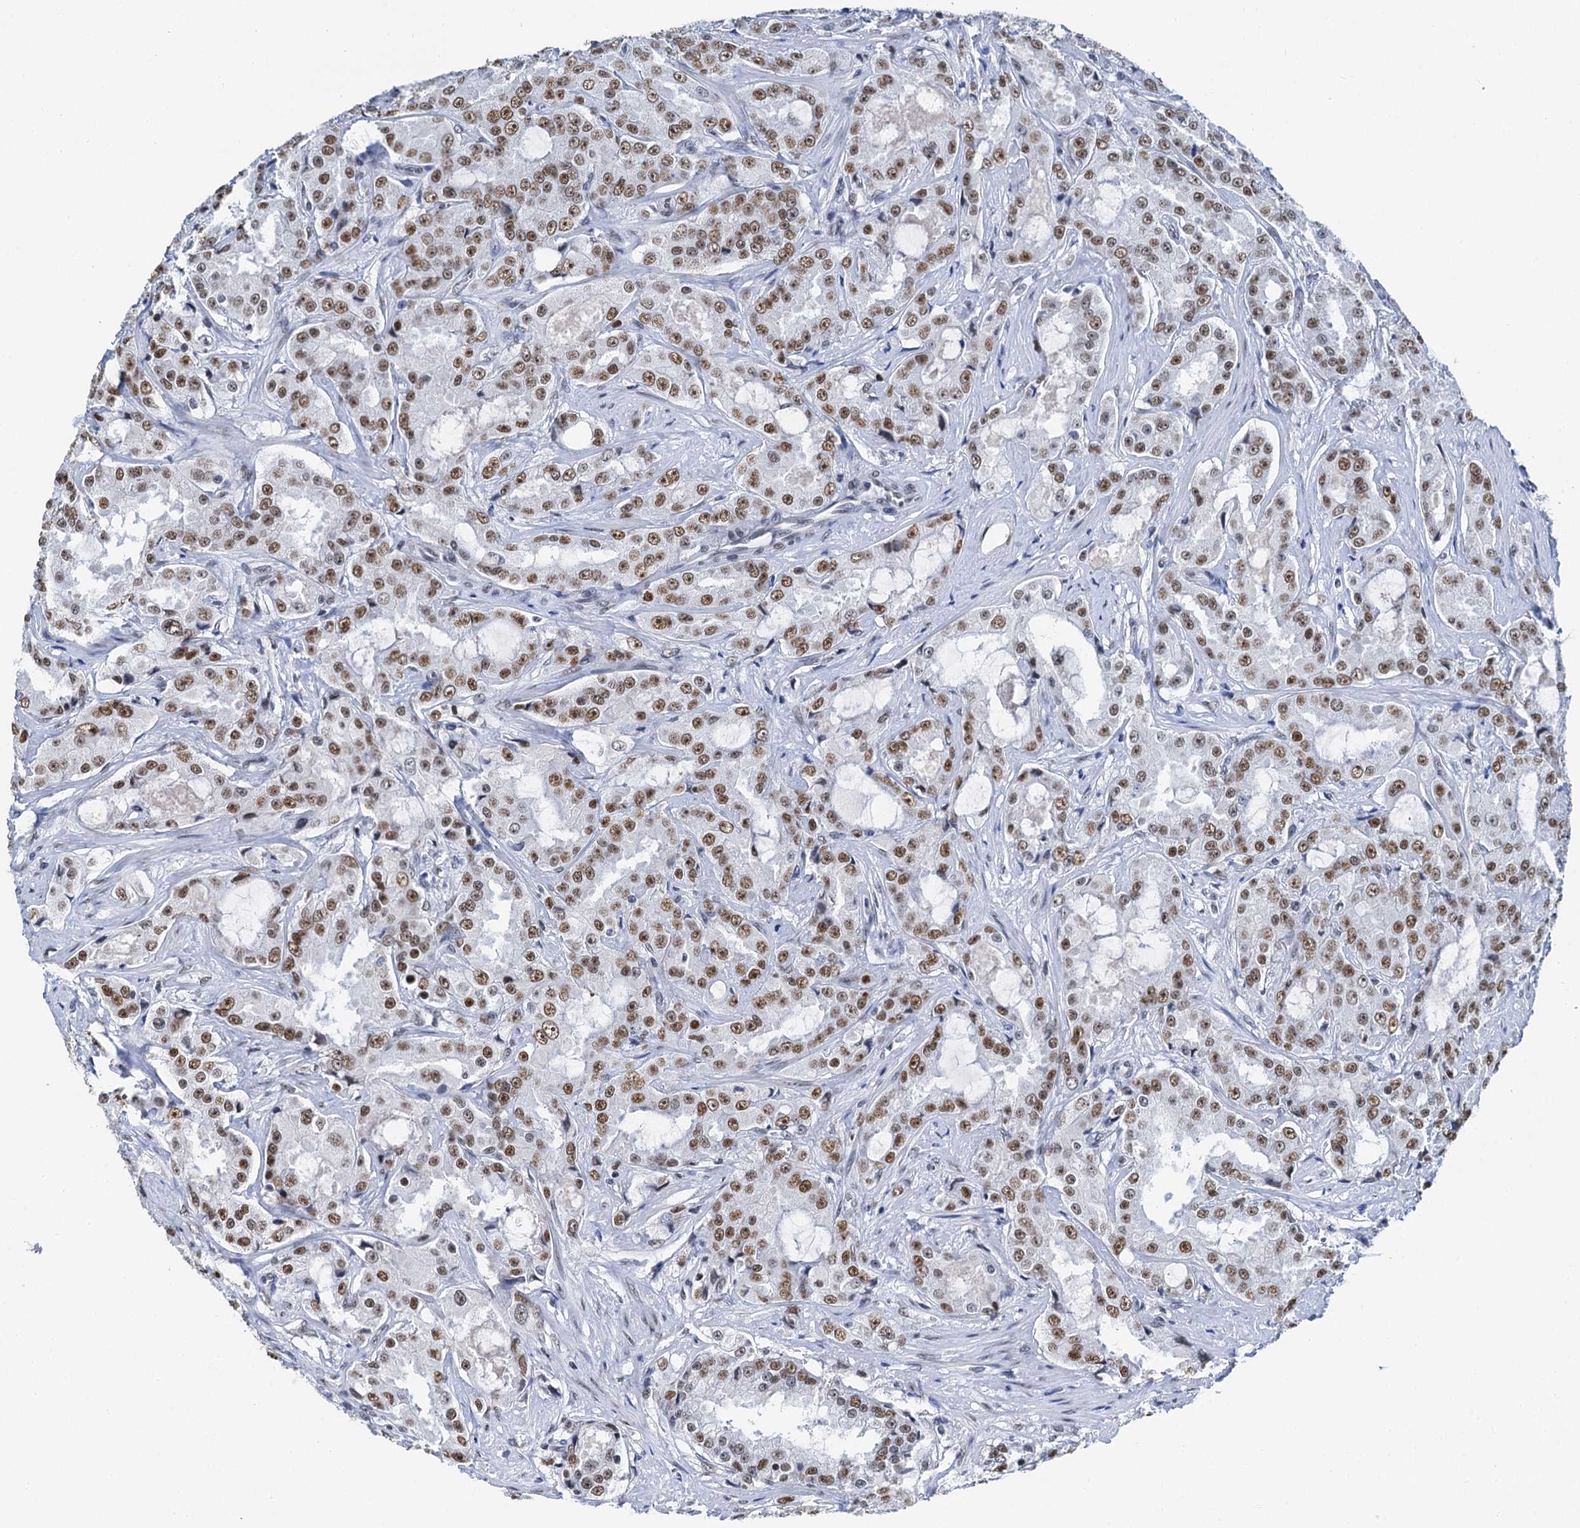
{"staining": {"intensity": "moderate", "quantity": ">75%", "location": "nuclear"}, "tissue": "prostate cancer", "cell_type": "Tumor cells", "image_type": "cancer", "snomed": [{"axis": "morphology", "description": "Adenocarcinoma, High grade"}, {"axis": "topography", "description": "Prostate"}], "caption": "Prostate cancer was stained to show a protein in brown. There is medium levels of moderate nuclear positivity in about >75% of tumor cells.", "gene": "SLTM", "patient": {"sex": "male", "age": 73}}